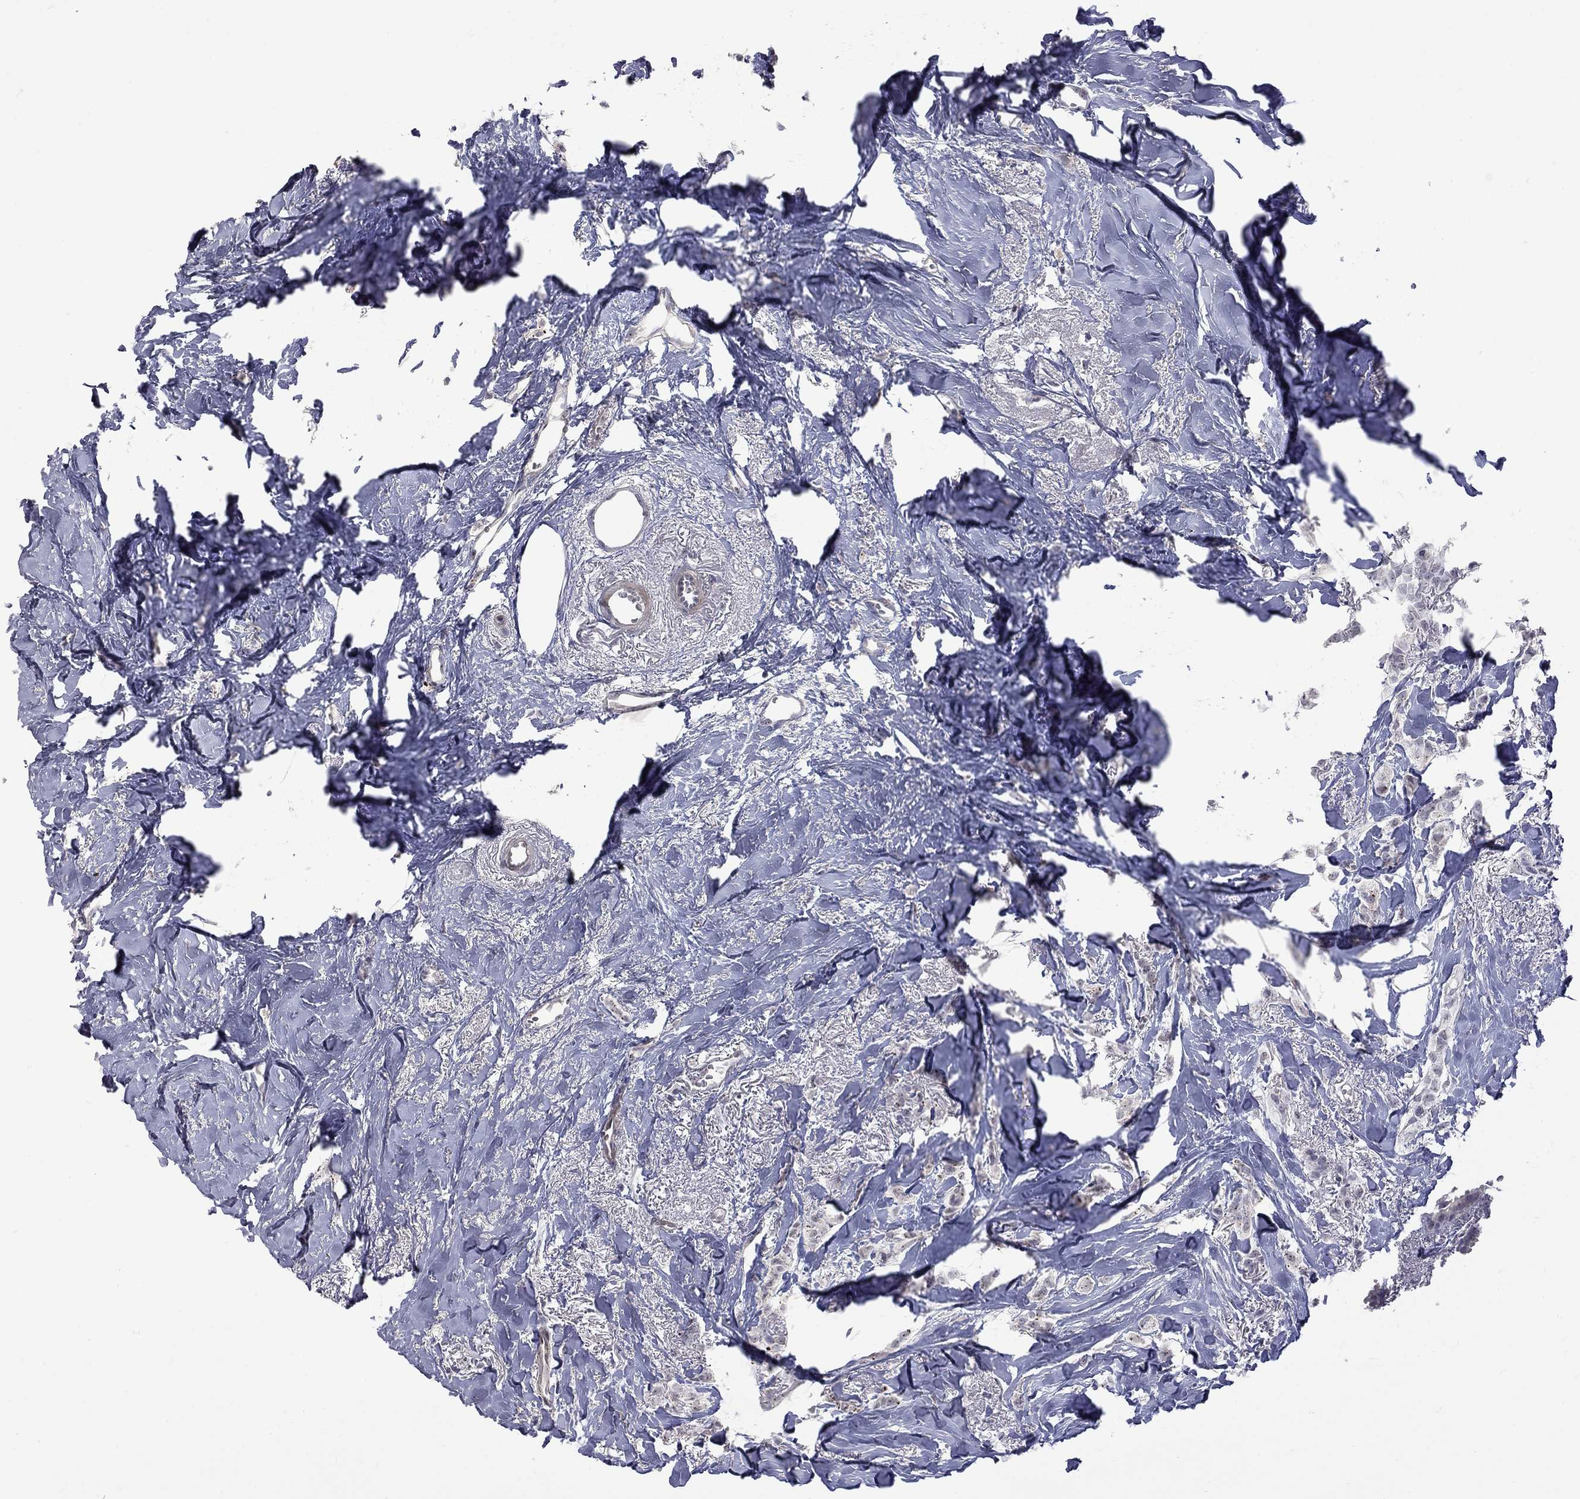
{"staining": {"intensity": "negative", "quantity": "none", "location": "none"}, "tissue": "breast cancer", "cell_type": "Tumor cells", "image_type": "cancer", "snomed": [{"axis": "morphology", "description": "Duct carcinoma"}, {"axis": "topography", "description": "Breast"}], "caption": "Immunohistochemistry (IHC) histopathology image of neoplastic tissue: human breast cancer (invasive ductal carcinoma) stained with DAB (3,3'-diaminobenzidine) reveals no significant protein expression in tumor cells. (Brightfield microscopy of DAB IHC at high magnification).", "gene": "GSG1L", "patient": {"sex": "female", "age": 85}}